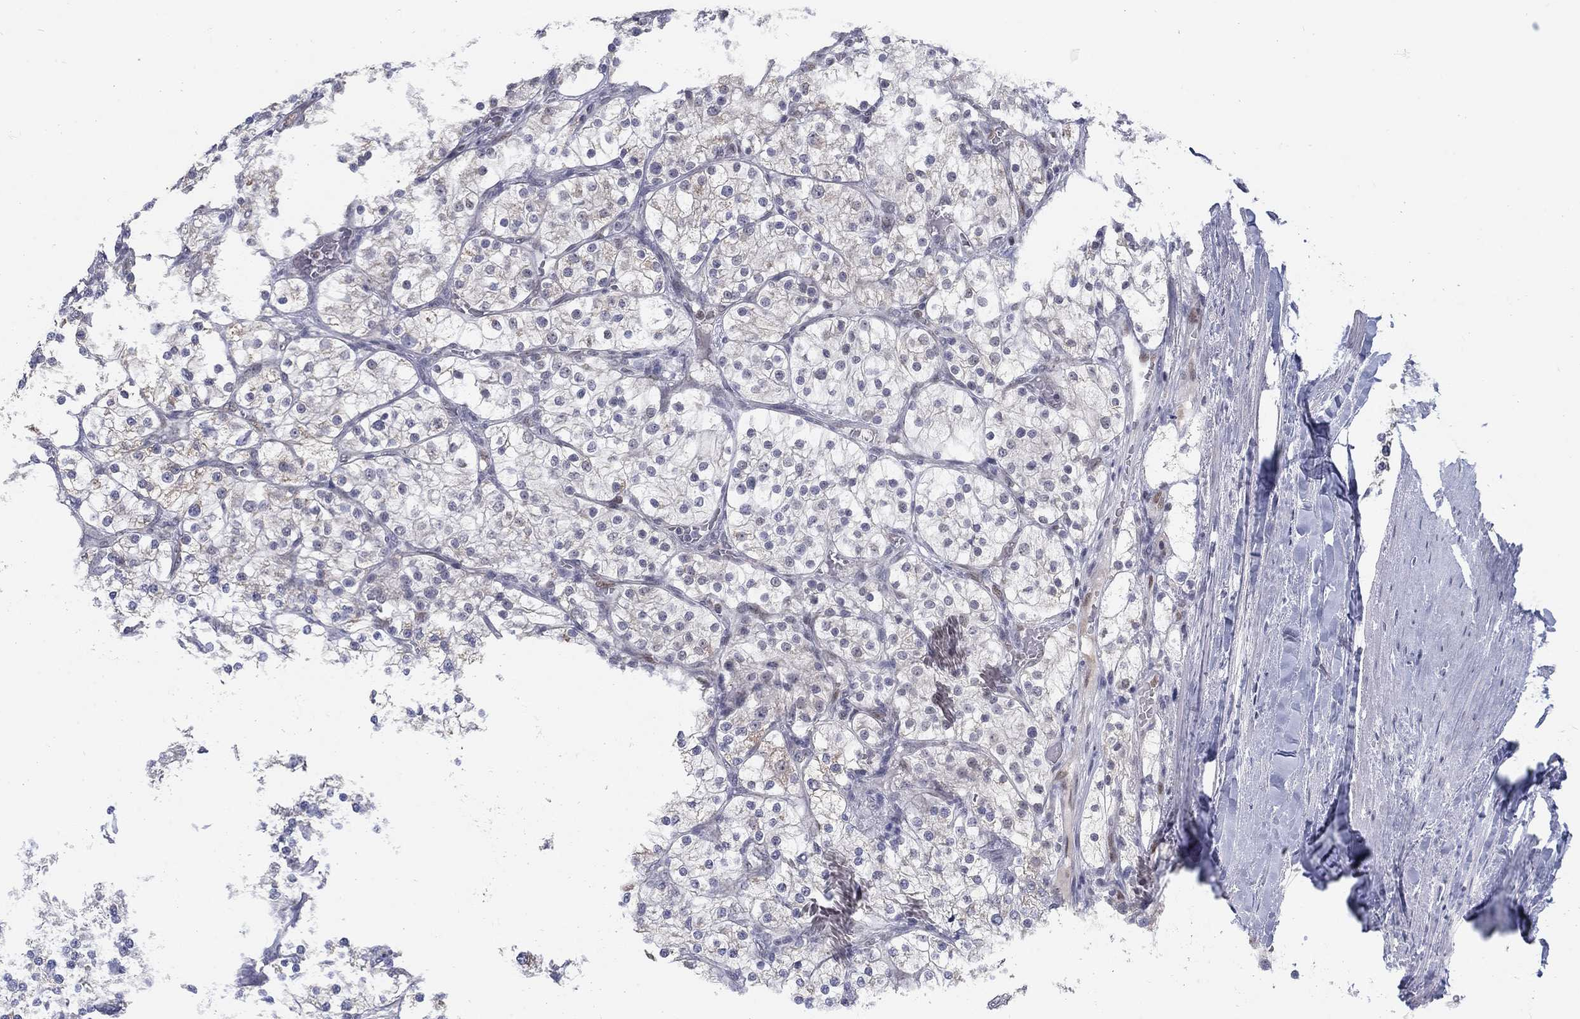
{"staining": {"intensity": "negative", "quantity": "none", "location": "none"}, "tissue": "renal cancer", "cell_type": "Tumor cells", "image_type": "cancer", "snomed": [{"axis": "morphology", "description": "Adenocarcinoma, NOS"}, {"axis": "topography", "description": "Kidney"}], "caption": "Immunohistochemistry histopathology image of neoplastic tissue: human renal cancer stained with DAB (3,3'-diaminobenzidine) demonstrates no significant protein positivity in tumor cells.", "gene": "GCFC2", "patient": {"sex": "male", "age": 80}}